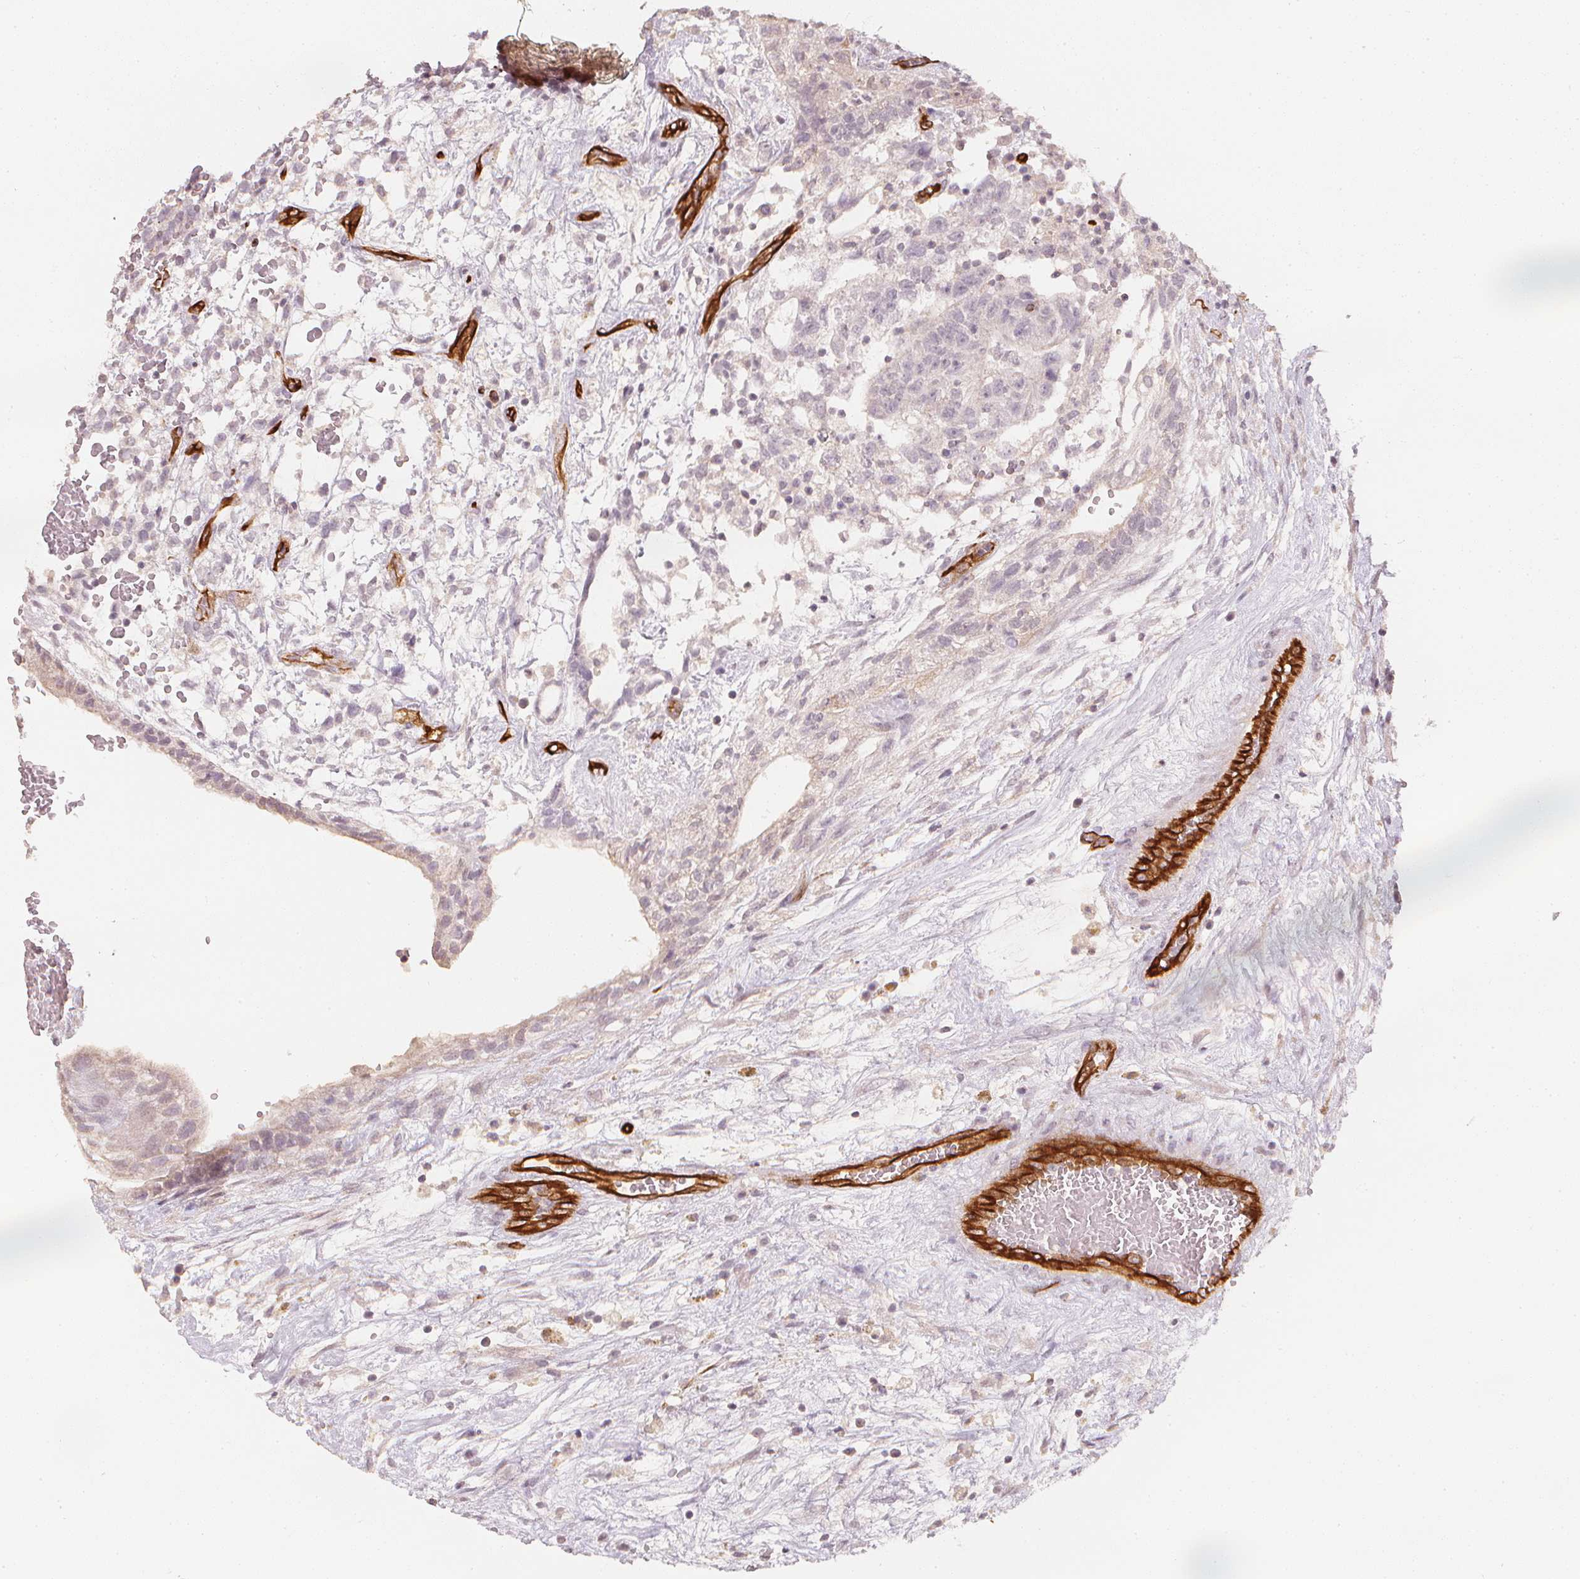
{"staining": {"intensity": "negative", "quantity": "none", "location": "none"}, "tissue": "testis cancer", "cell_type": "Tumor cells", "image_type": "cancer", "snomed": [{"axis": "morphology", "description": "Normal tissue, NOS"}, {"axis": "morphology", "description": "Carcinoma, Embryonal, NOS"}, {"axis": "topography", "description": "Testis"}], "caption": "Human testis cancer (embryonal carcinoma) stained for a protein using immunohistochemistry exhibits no positivity in tumor cells.", "gene": "CIB1", "patient": {"sex": "male", "age": 32}}